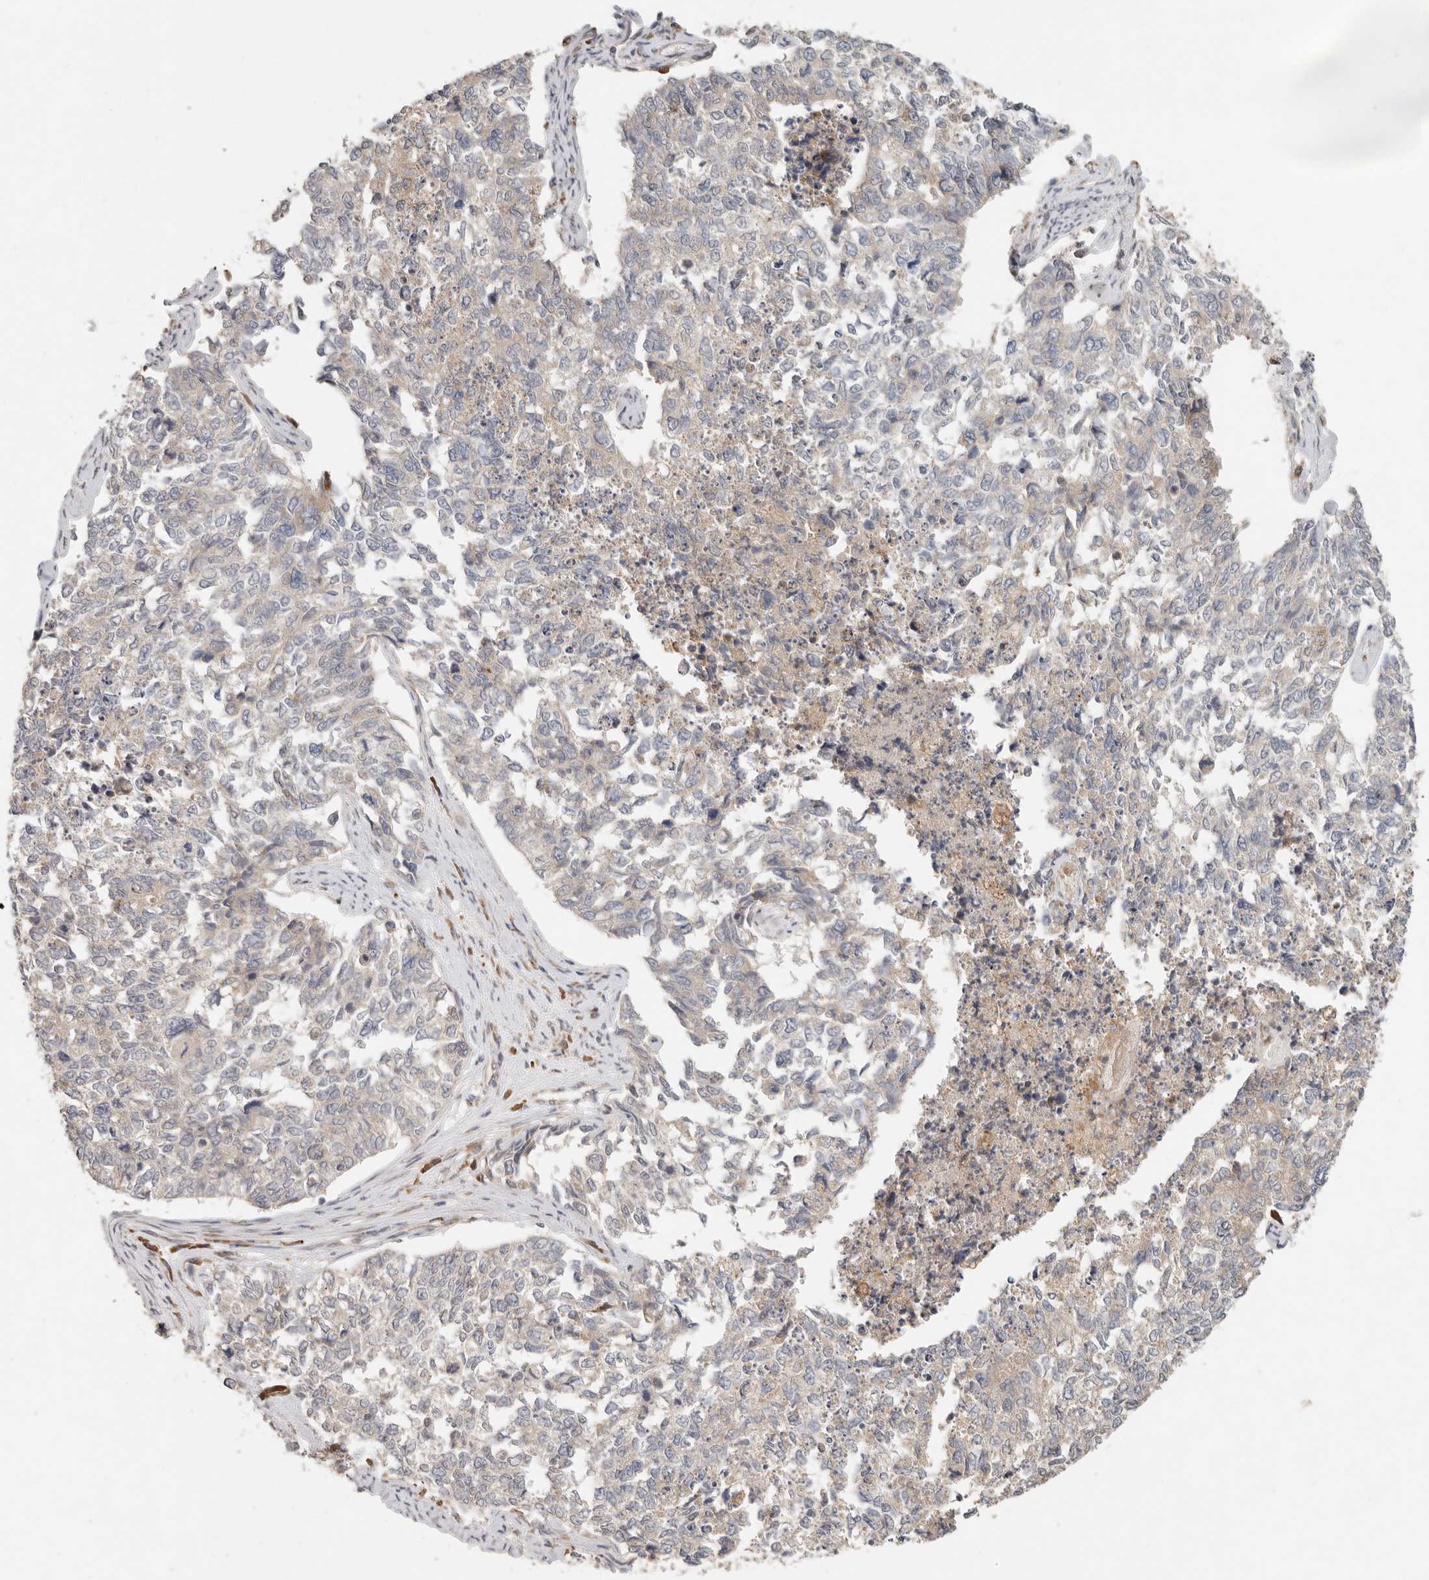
{"staining": {"intensity": "negative", "quantity": "none", "location": "none"}, "tissue": "cervical cancer", "cell_type": "Tumor cells", "image_type": "cancer", "snomed": [{"axis": "morphology", "description": "Squamous cell carcinoma, NOS"}, {"axis": "topography", "description": "Cervix"}], "caption": "Protein analysis of cervical cancer (squamous cell carcinoma) shows no significant expression in tumor cells.", "gene": "ARHGEF10L", "patient": {"sex": "female", "age": 63}}